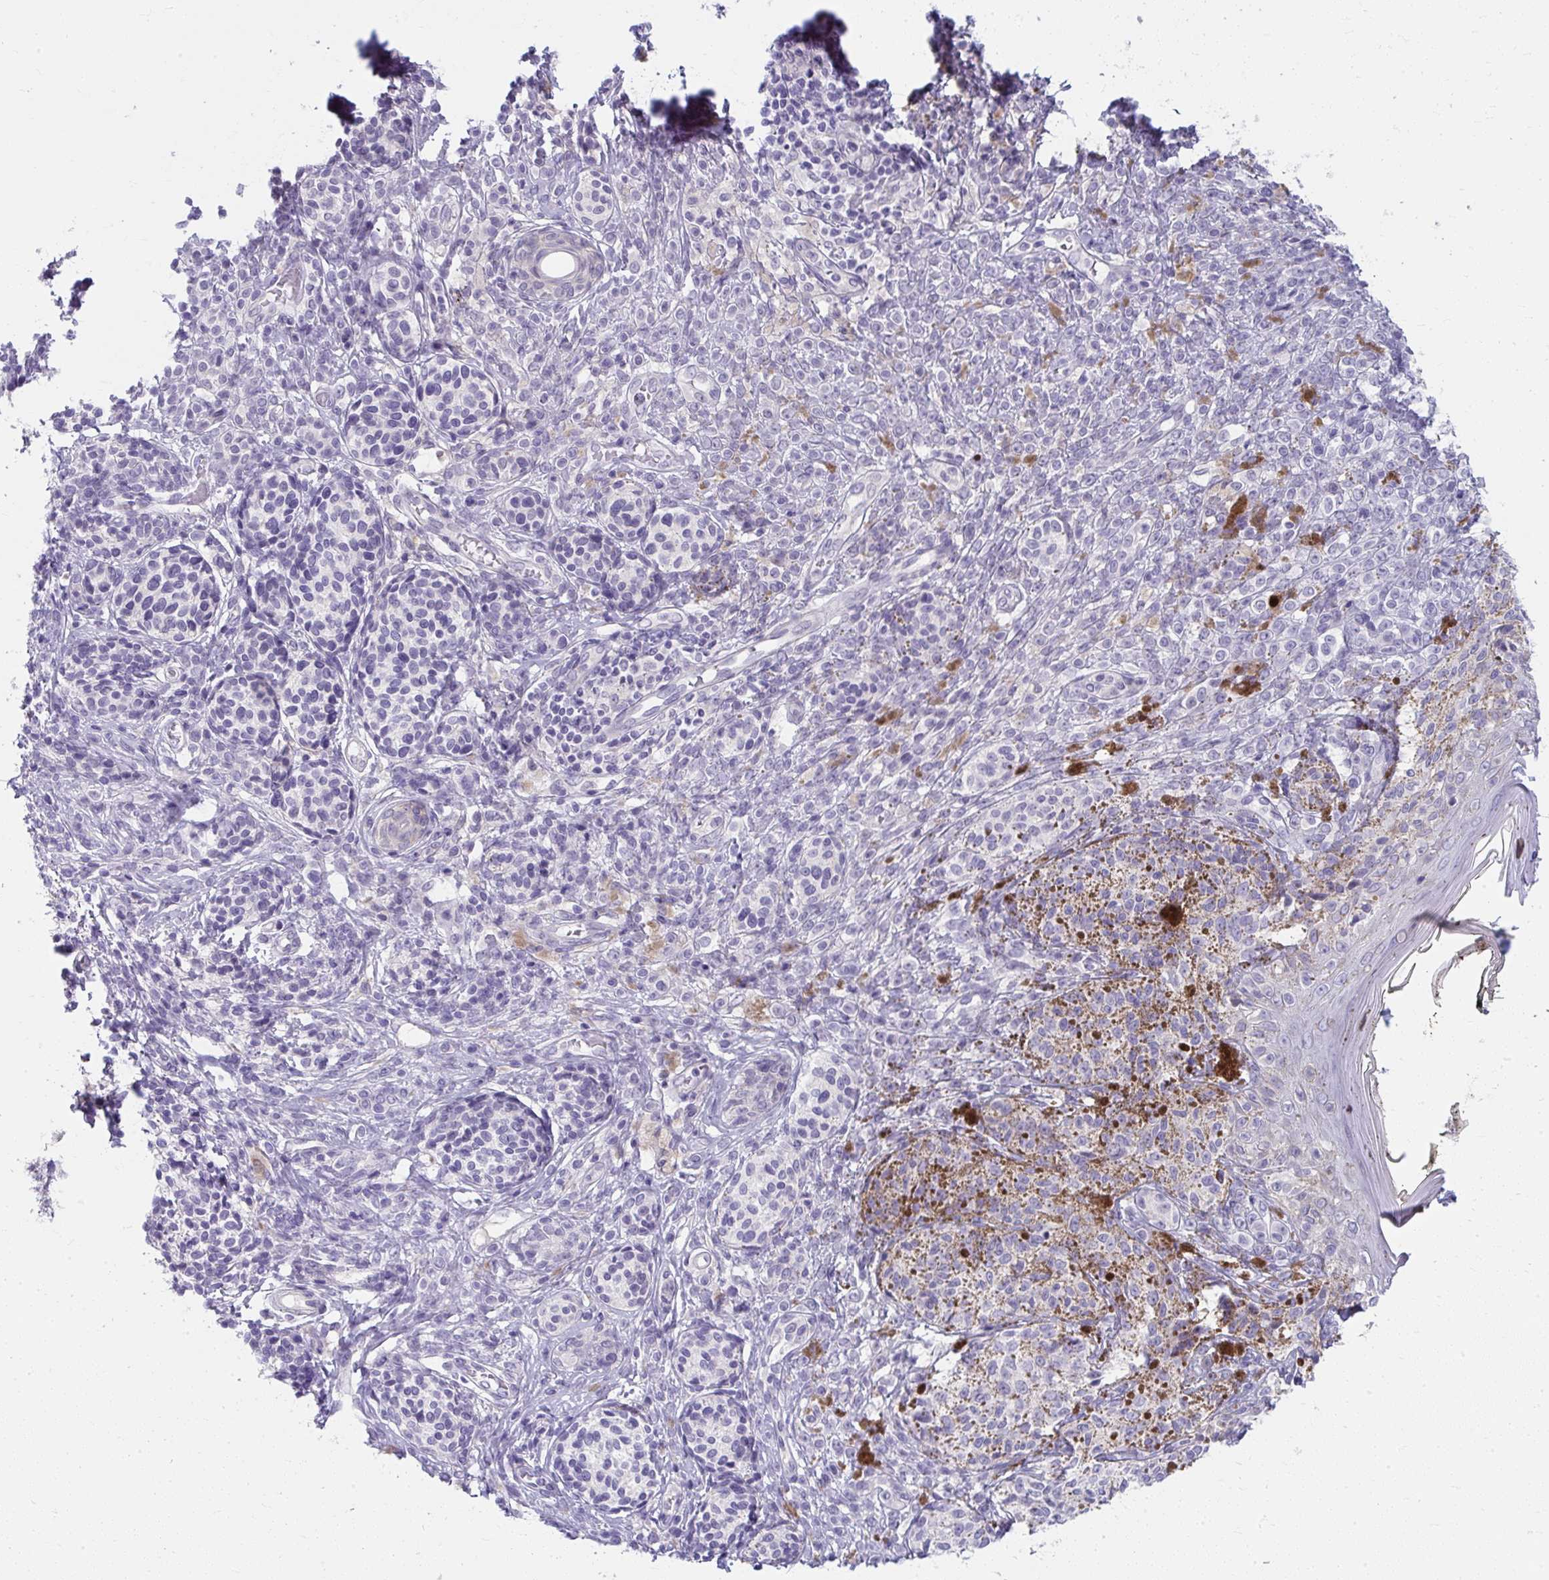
{"staining": {"intensity": "negative", "quantity": "none", "location": "none"}, "tissue": "melanoma", "cell_type": "Tumor cells", "image_type": "cancer", "snomed": [{"axis": "morphology", "description": "Malignant melanoma, NOS"}, {"axis": "topography", "description": "Skin"}], "caption": "Tumor cells are negative for brown protein staining in melanoma. (IHC, brightfield microscopy, high magnification).", "gene": "UGT3A2", "patient": {"sex": "male", "age": 42}}